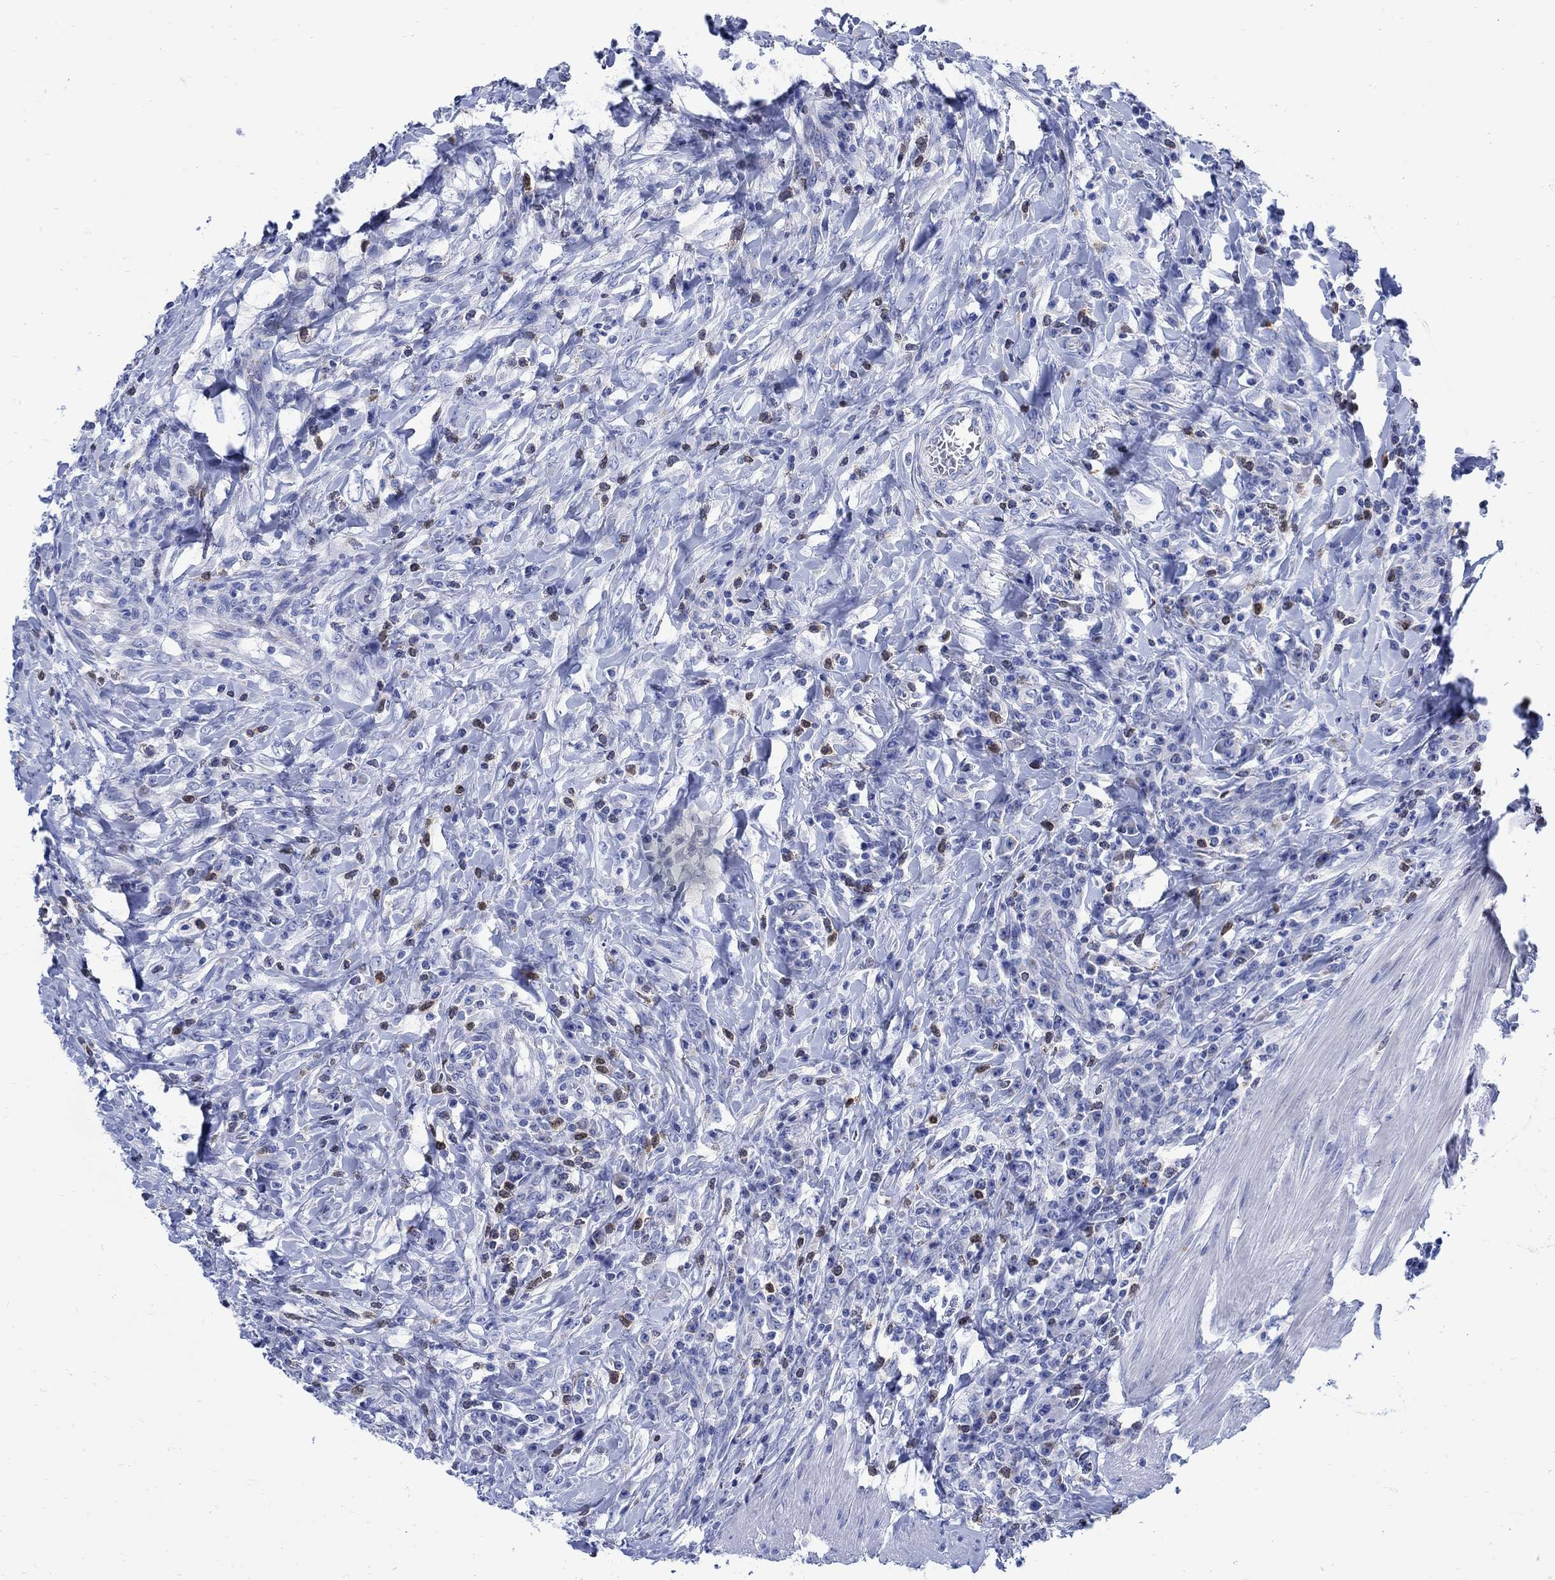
{"staining": {"intensity": "negative", "quantity": "none", "location": "none"}, "tissue": "colorectal cancer", "cell_type": "Tumor cells", "image_type": "cancer", "snomed": [{"axis": "morphology", "description": "Adenocarcinoma, NOS"}, {"axis": "topography", "description": "Colon"}], "caption": "The histopathology image demonstrates no staining of tumor cells in adenocarcinoma (colorectal).", "gene": "CPLX2", "patient": {"sex": "male", "age": 53}}